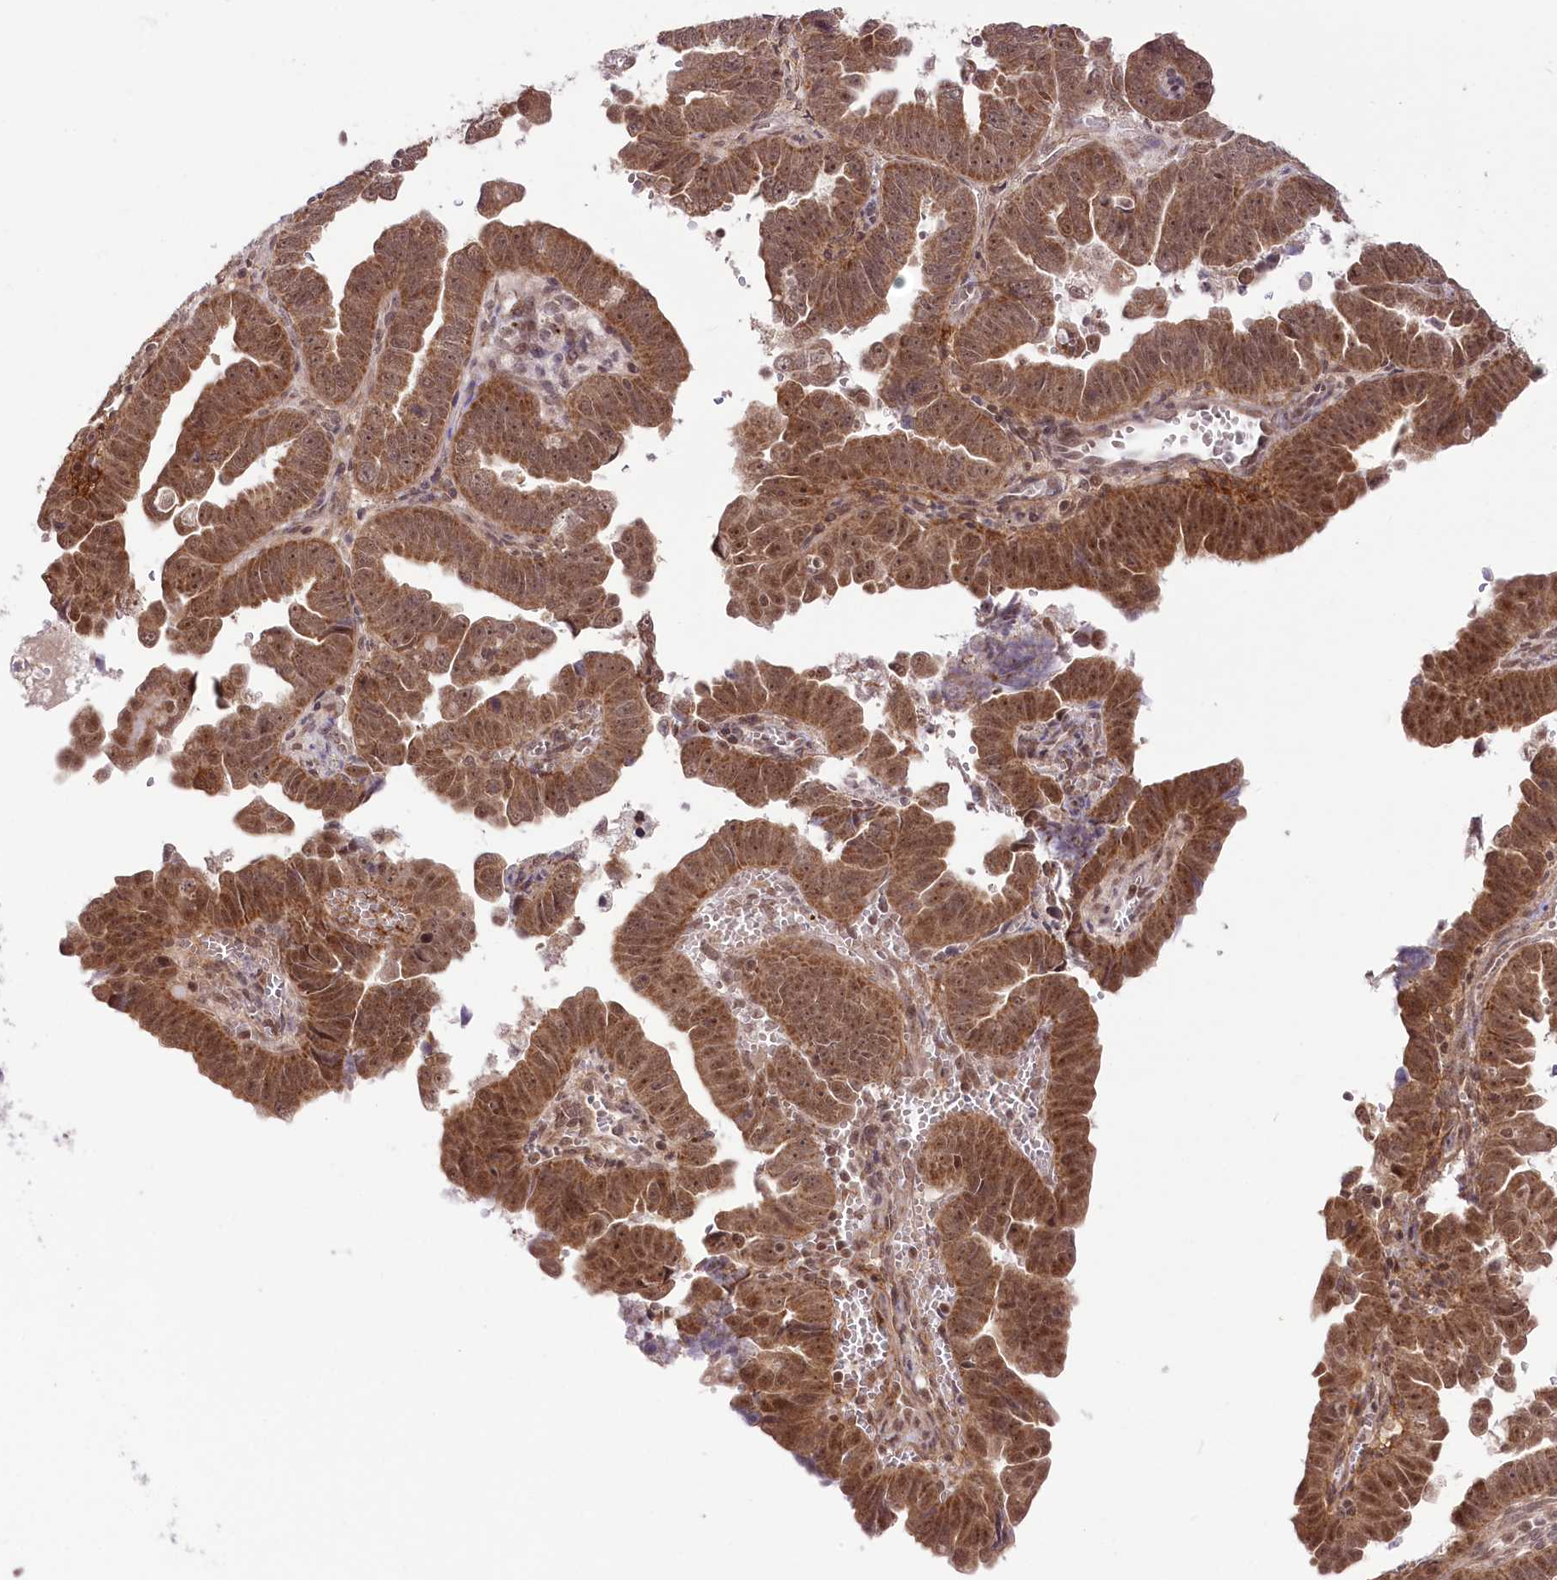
{"staining": {"intensity": "moderate", "quantity": ">75%", "location": "cytoplasmic/membranous,nuclear"}, "tissue": "endometrial cancer", "cell_type": "Tumor cells", "image_type": "cancer", "snomed": [{"axis": "morphology", "description": "Adenocarcinoma, NOS"}, {"axis": "topography", "description": "Endometrium"}], "caption": "Immunohistochemical staining of human endometrial adenocarcinoma reveals medium levels of moderate cytoplasmic/membranous and nuclear staining in about >75% of tumor cells.", "gene": "ZMAT2", "patient": {"sex": "female", "age": 75}}